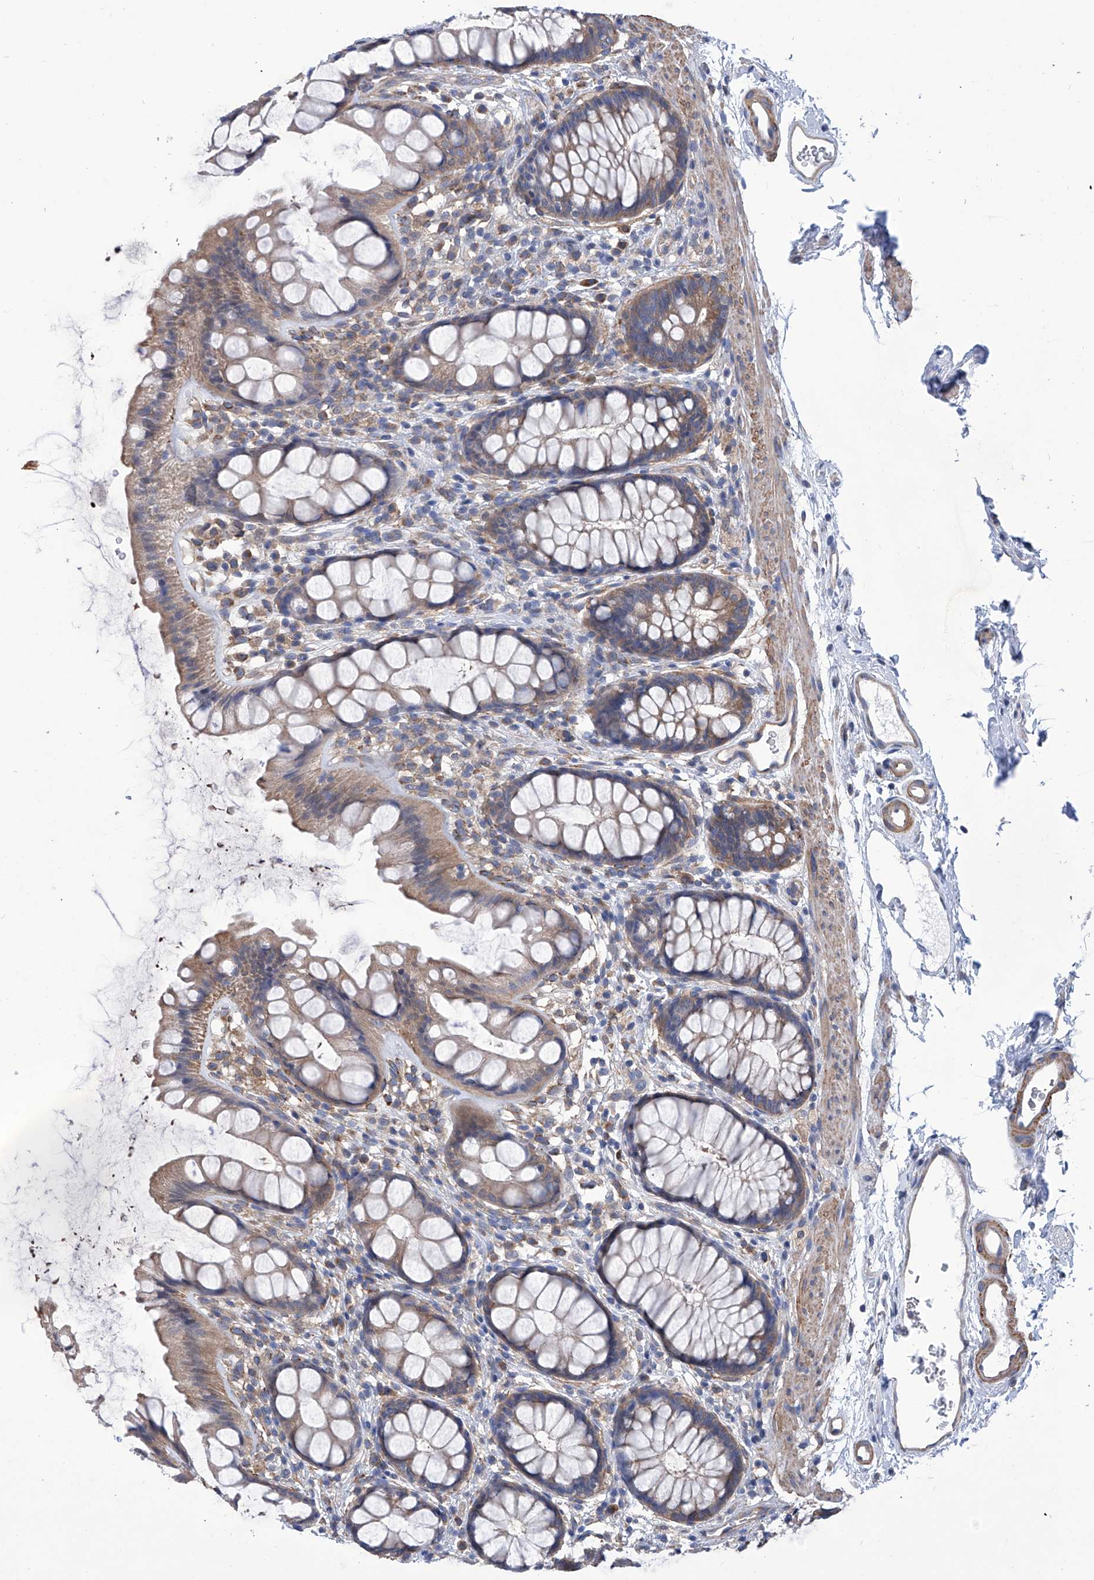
{"staining": {"intensity": "weak", "quantity": ">75%", "location": "cytoplasmic/membranous"}, "tissue": "rectum", "cell_type": "Glandular cells", "image_type": "normal", "snomed": [{"axis": "morphology", "description": "Normal tissue, NOS"}, {"axis": "topography", "description": "Rectum"}], "caption": "Weak cytoplasmic/membranous positivity is identified in approximately >75% of glandular cells in normal rectum.", "gene": "SMS", "patient": {"sex": "female", "age": 65}}